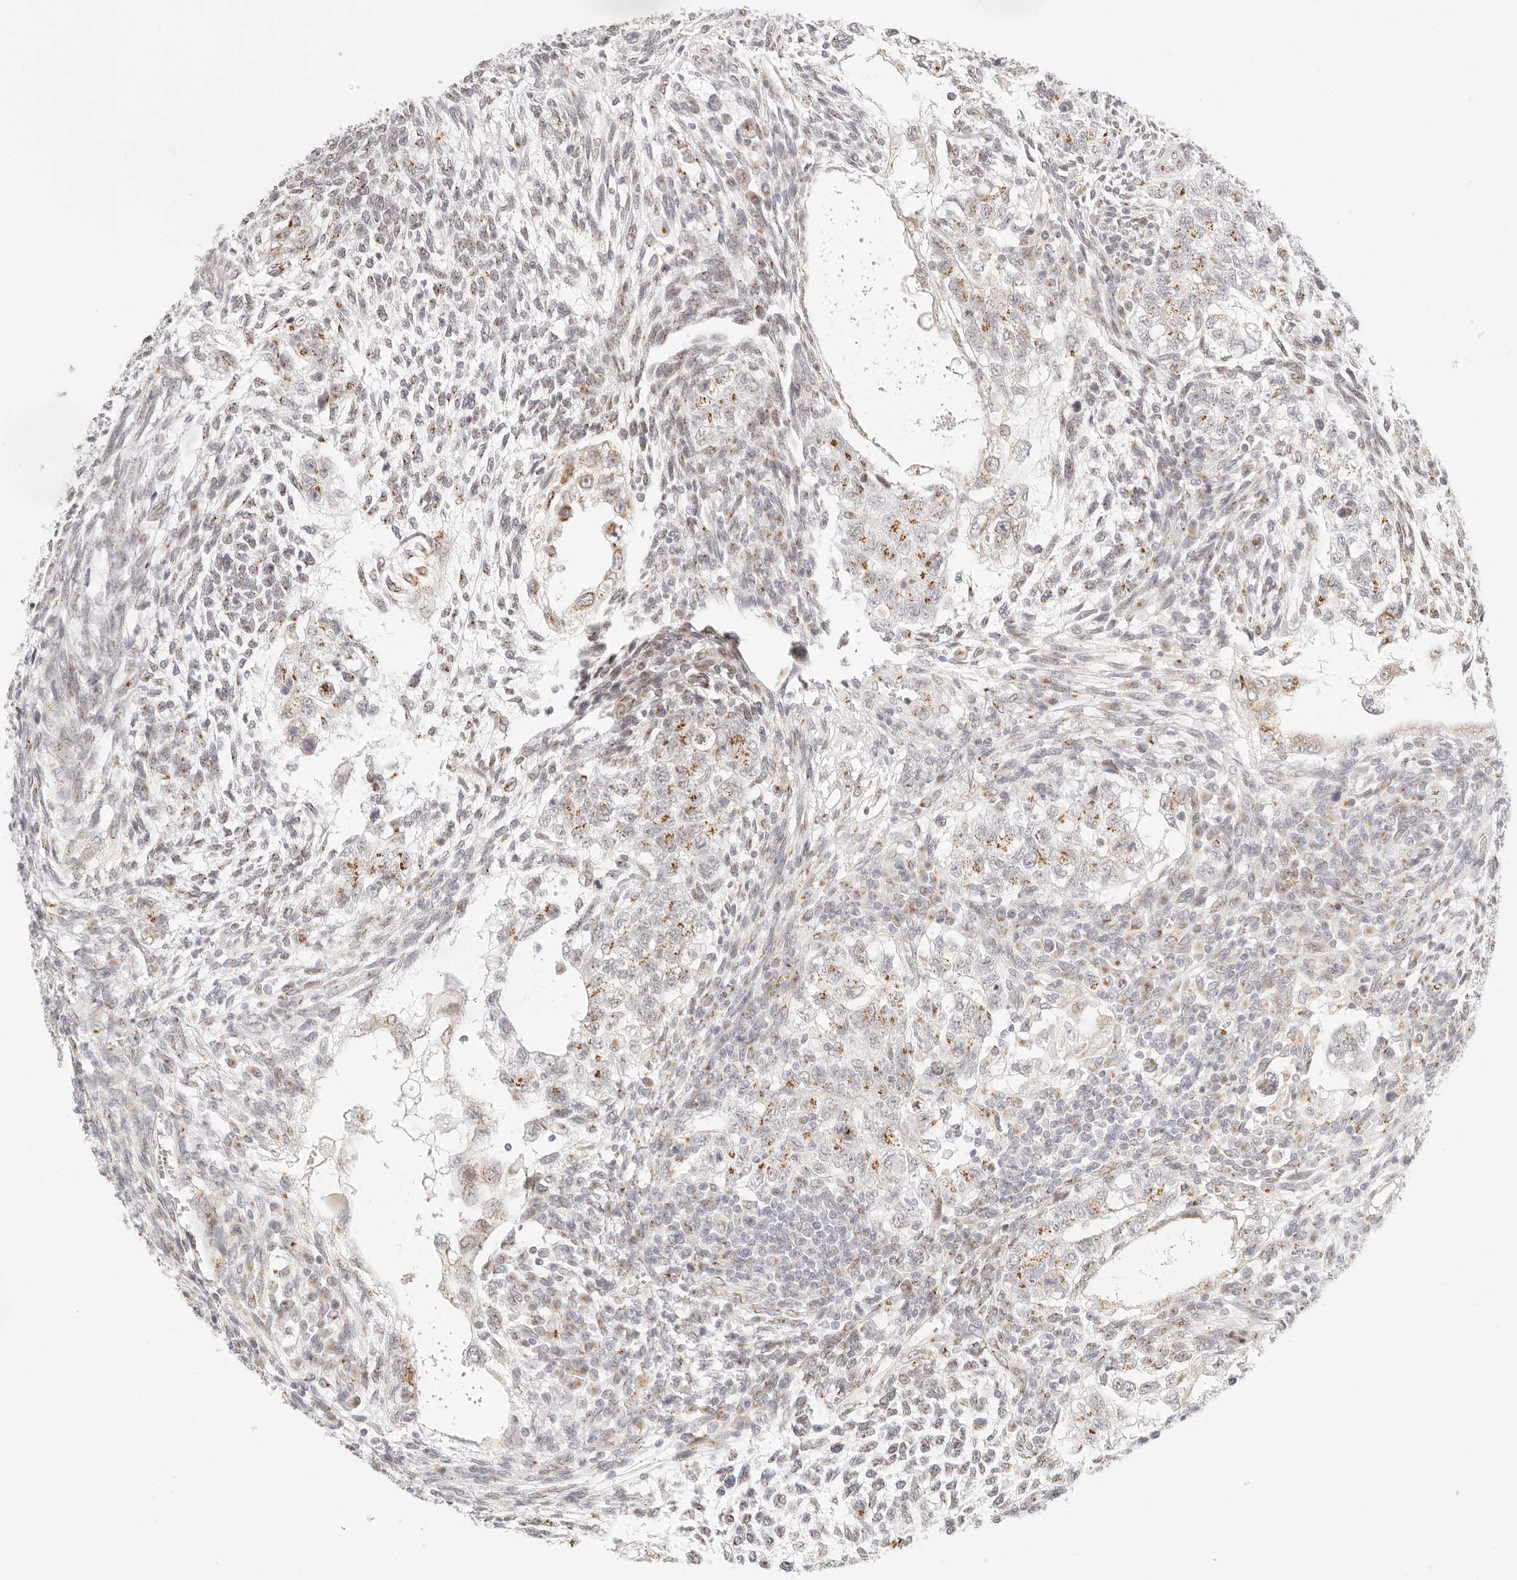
{"staining": {"intensity": "moderate", "quantity": "25%-75%", "location": "cytoplasmic/membranous"}, "tissue": "testis cancer", "cell_type": "Tumor cells", "image_type": "cancer", "snomed": [{"axis": "morphology", "description": "Carcinoma, Embryonal, NOS"}, {"axis": "topography", "description": "Testis"}], "caption": "IHC of human testis cancer exhibits medium levels of moderate cytoplasmic/membranous staining in approximately 25%-75% of tumor cells.", "gene": "FAM20B", "patient": {"sex": "male", "age": 37}}